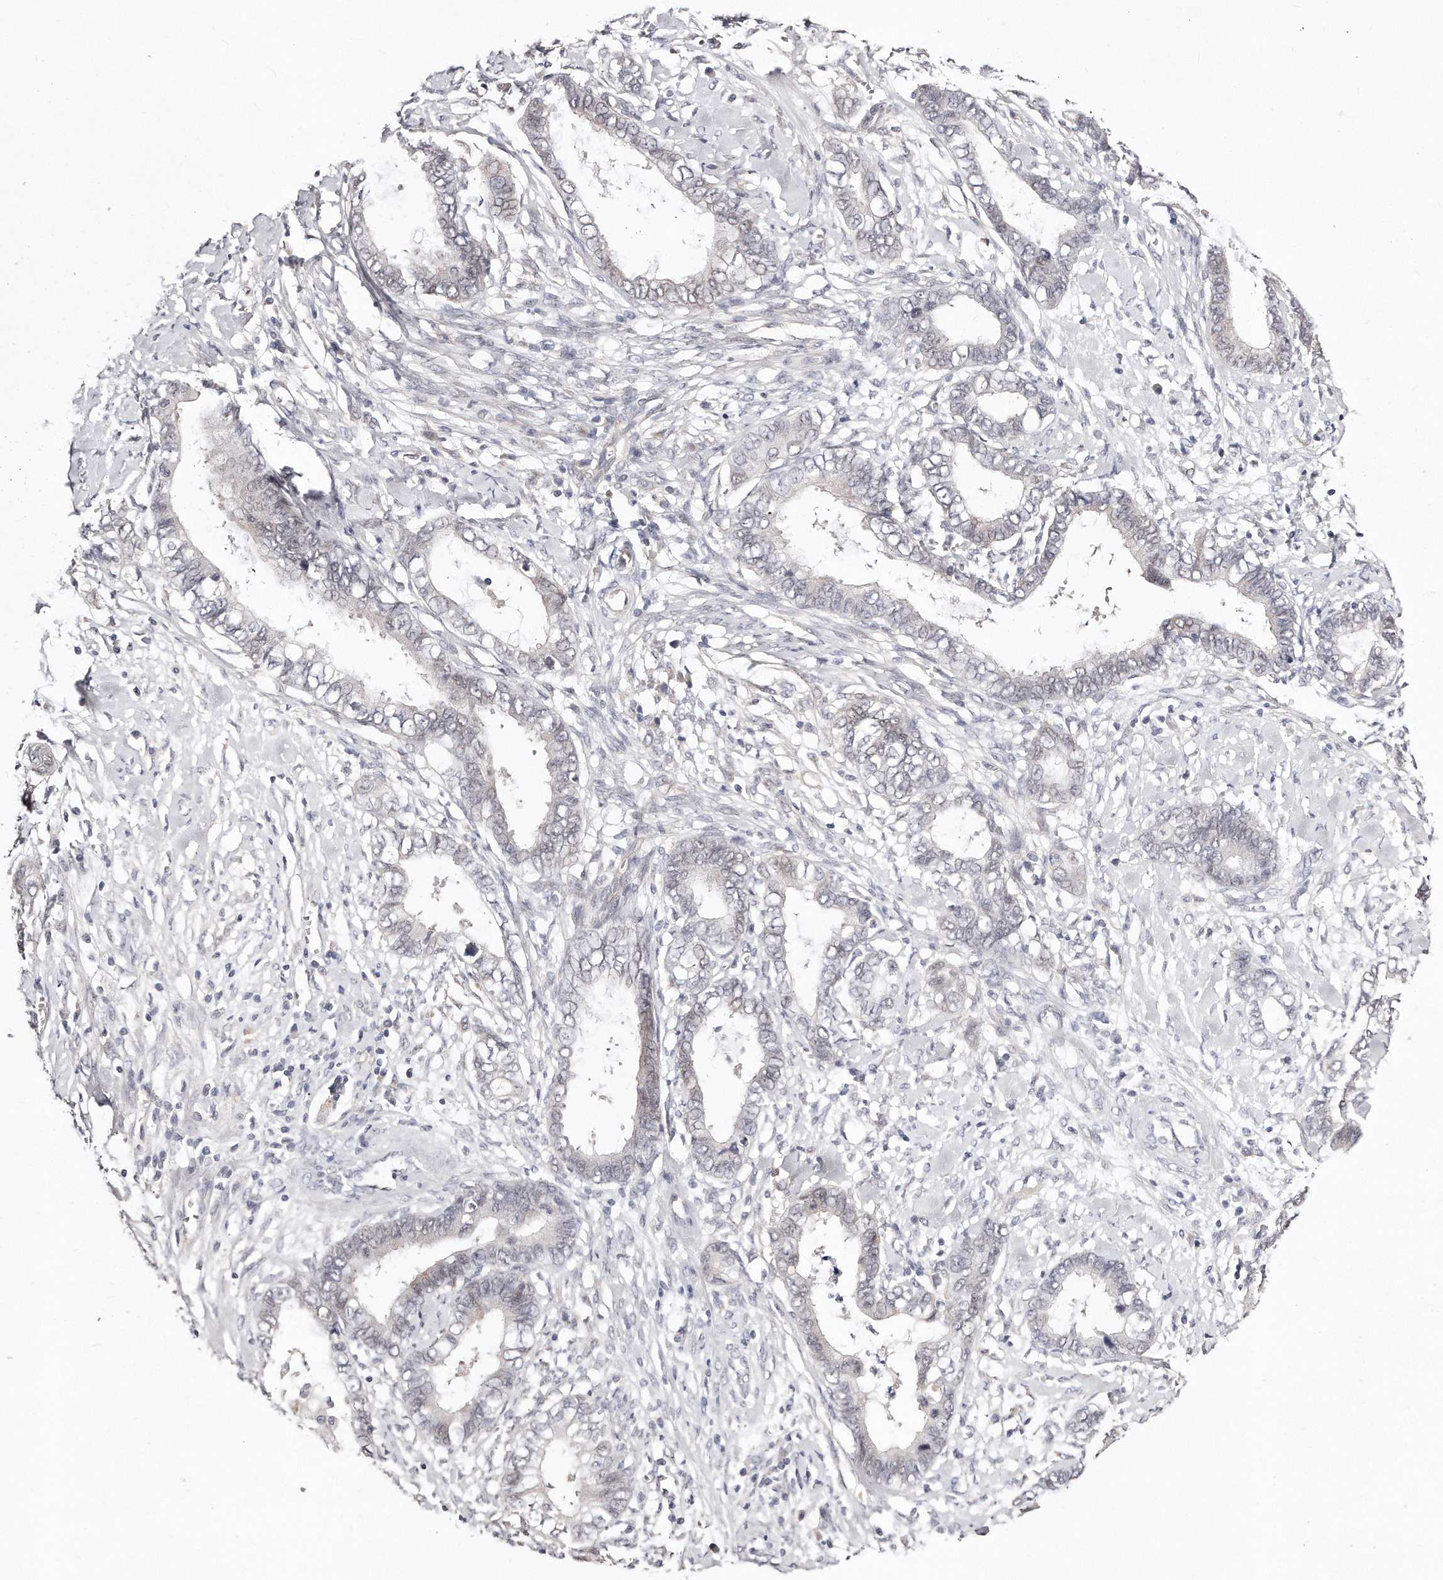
{"staining": {"intensity": "negative", "quantity": "none", "location": "none"}, "tissue": "cervical cancer", "cell_type": "Tumor cells", "image_type": "cancer", "snomed": [{"axis": "morphology", "description": "Adenocarcinoma, NOS"}, {"axis": "topography", "description": "Cervix"}], "caption": "DAB immunohistochemical staining of human cervical cancer exhibits no significant positivity in tumor cells.", "gene": "CASZ1", "patient": {"sex": "female", "age": 44}}